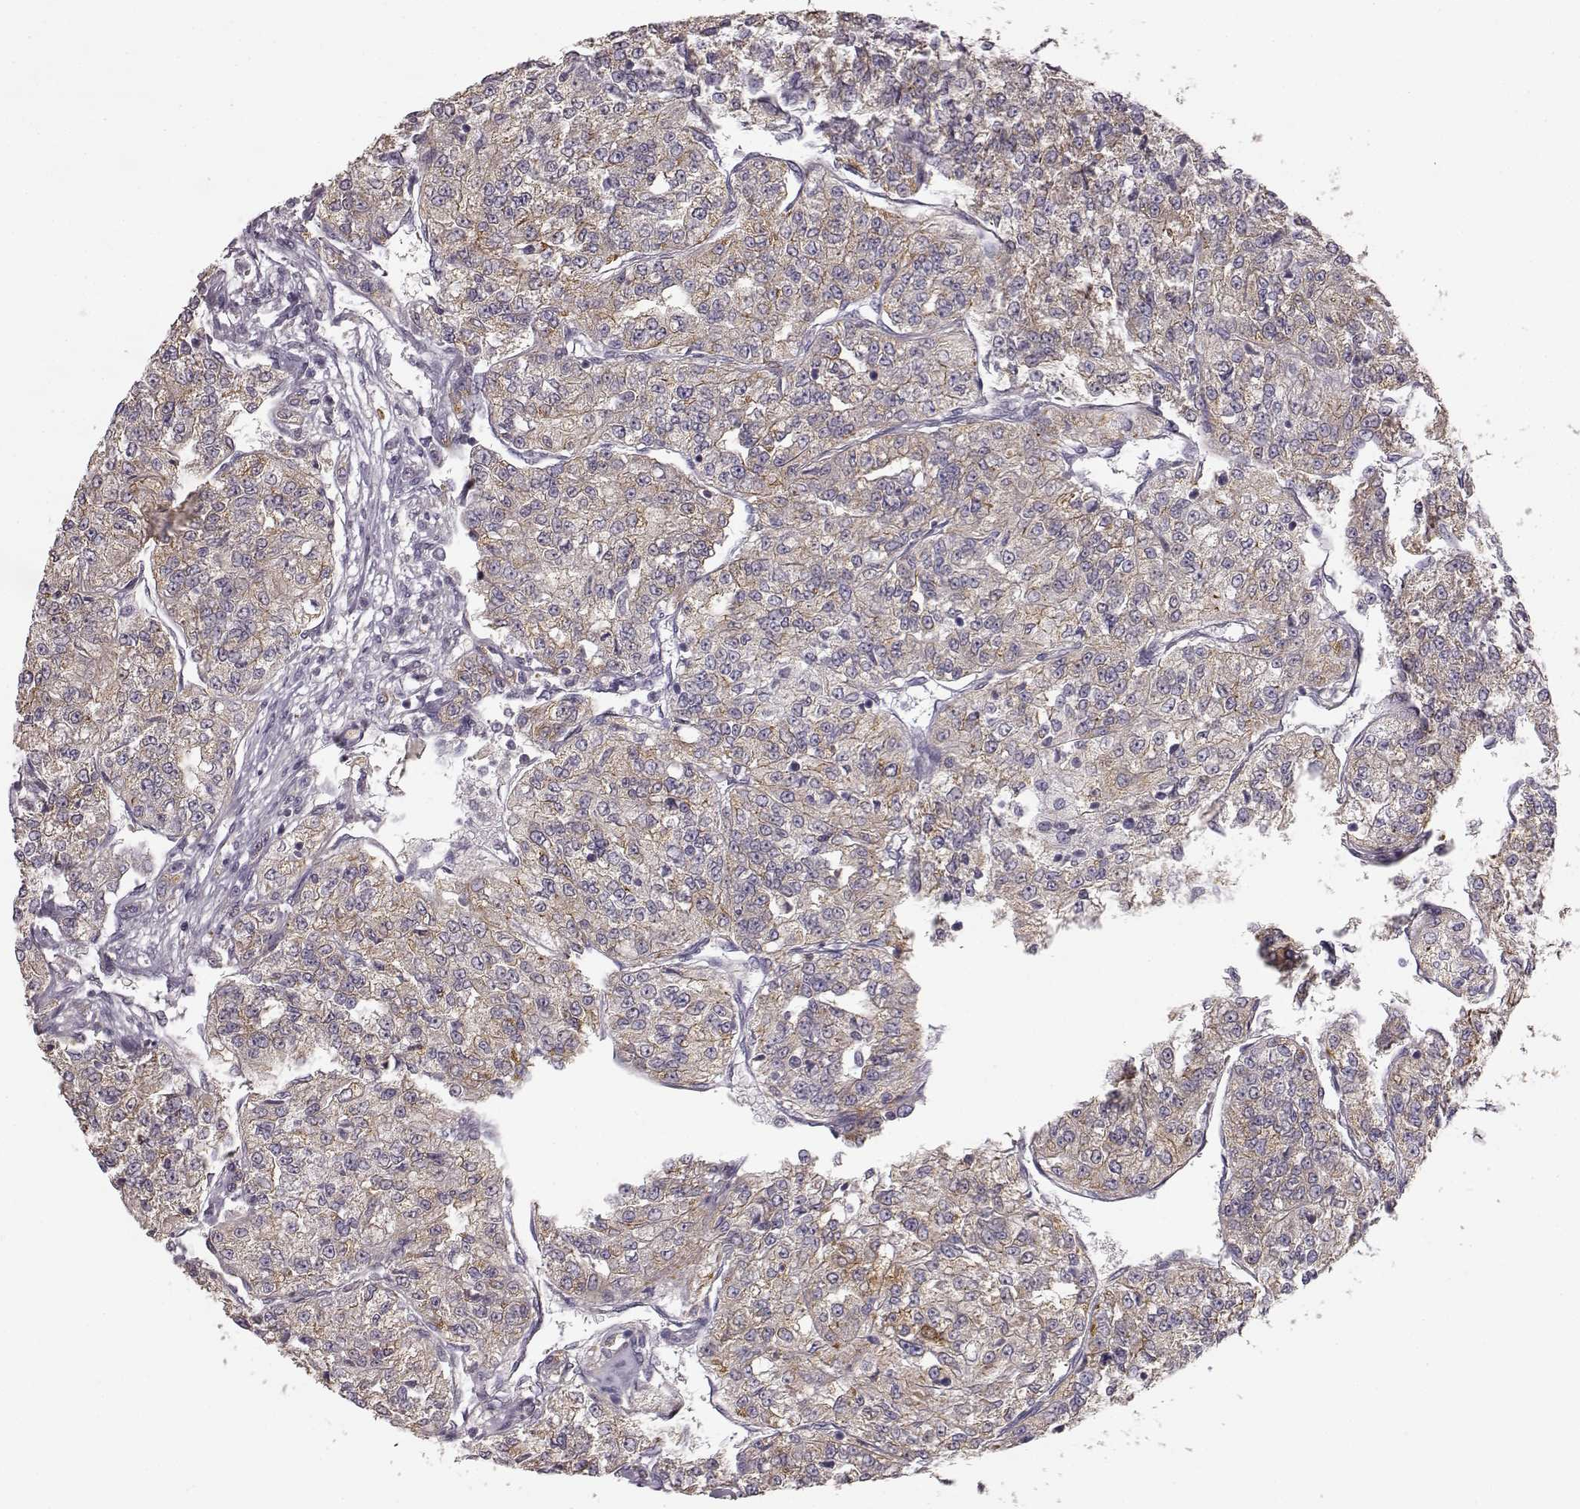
{"staining": {"intensity": "moderate", "quantity": "<25%", "location": "cytoplasmic/membranous"}, "tissue": "renal cancer", "cell_type": "Tumor cells", "image_type": "cancer", "snomed": [{"axis": "morphology", "description": "Adenocarcinoma, NOS"}, {"axis": "topography", "description": "Kidney"}], "caption": "A brown stain labels moderate cytoplasmic/membranous positivity of a protein in human renal adenocarcinoma tumor cells. The protein of interest is shown in brown color, while the nuclei are stained blue.", "gene": "GHR", "patient": {"sex": "female", "age": 63}}